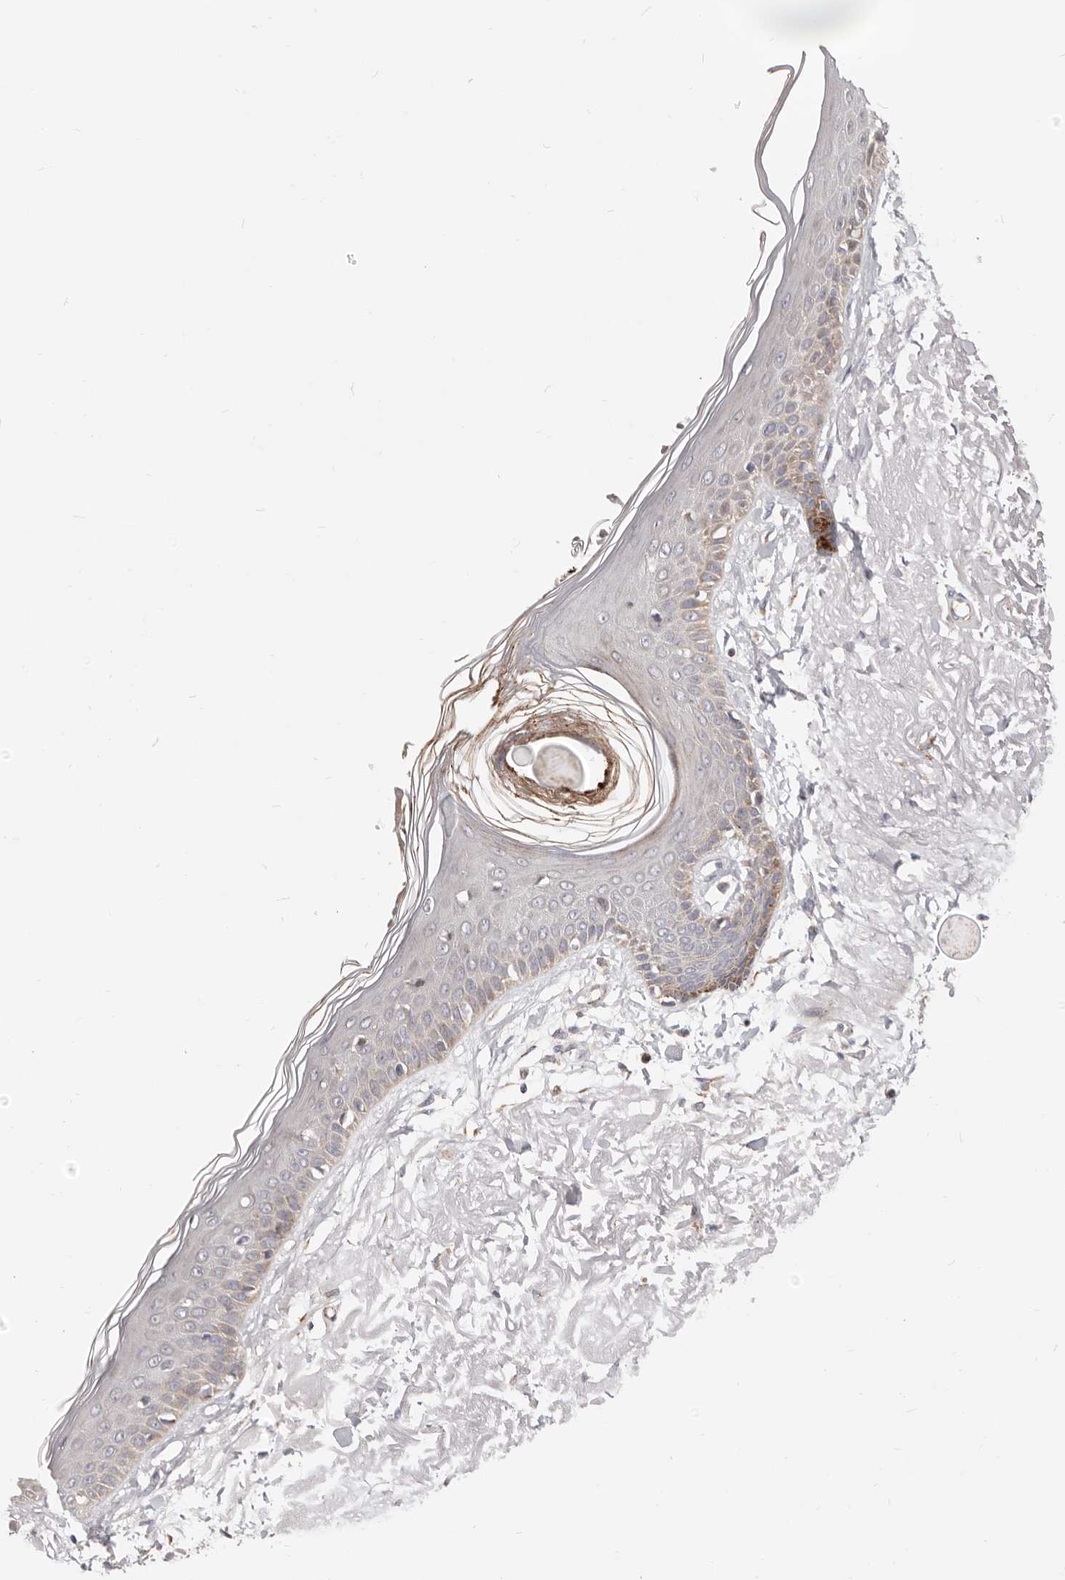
{"staining": {"intensity": "negative", "quantity": "none", "location": "none"}, "tissue": "skin", "cell_type": "Fibroblasts", "image_type": "normal", "snomed": [{"axis": "morphology", "description": "Normal tissue, NOS"}, {"axis": "topography", "description": "Skin"}, {"axis": "topography", "description": "Skeletal muscle"}], "caption": "DAB (3,3'-diaminobenzidine) immunohistochemical staining of normal human skin shows no significant staining in fibroblasts. The staining was performed using DAB to visualize the protein expression in brown, while the nuclei were stained in blue with hematoxylin (Magnification: 20x).", "gene": "TOR3A", "patient": {"sex": "male", "age": 83}}